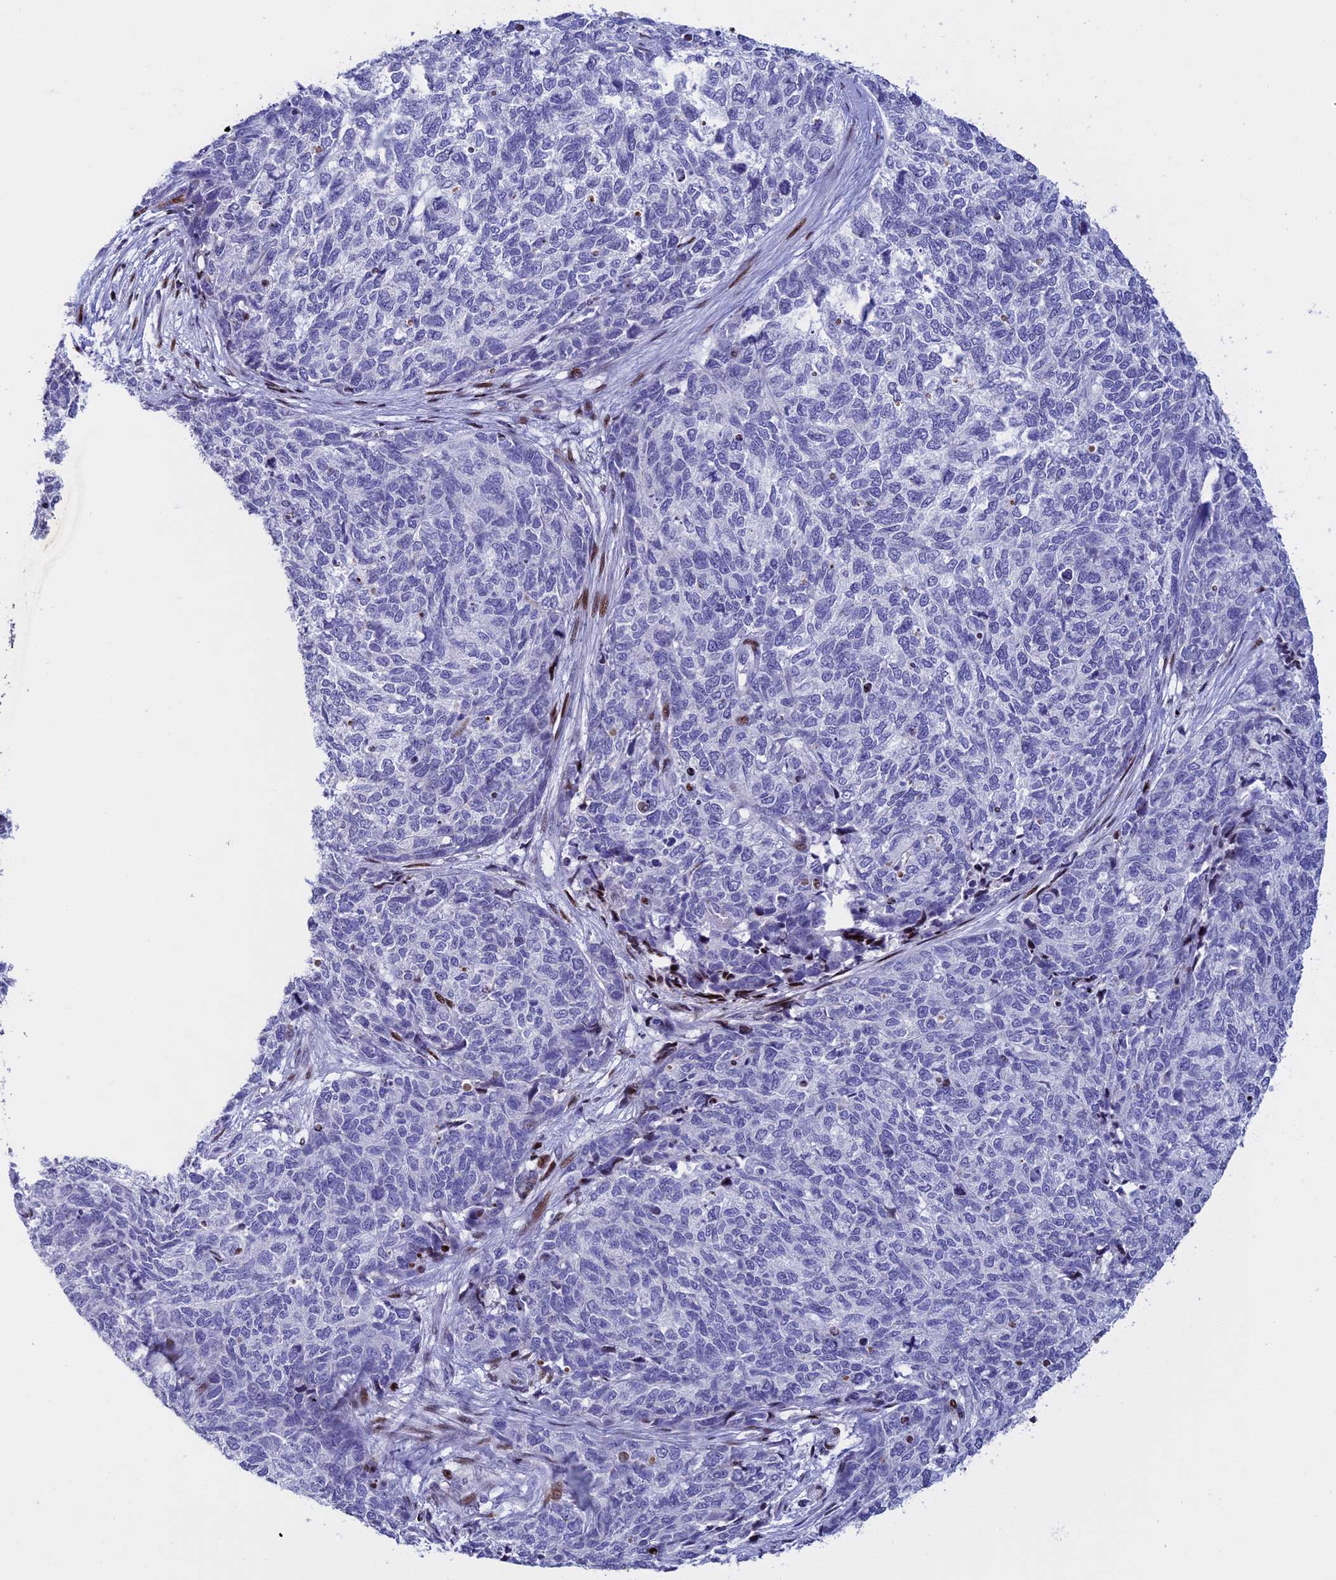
{"staining": {"intensity": "negative", "quantity": "none", "location": "none"}, "tissue": "cervical cancer", "cell_type": "Tumor cells", "image_type": "cancer", "snomed": [{"axis": "morphology", "description": "Squamous cell carcinoma, NOS"}, {"axis": "topography", "description": "Cervix"}], "caption": "A micrograph of human cervical cancer (squamous cell carcinoma) is negative for staining in tumor cells.", "gene": "BTBD3", "patient": {"sex": "female", "age": 63}}